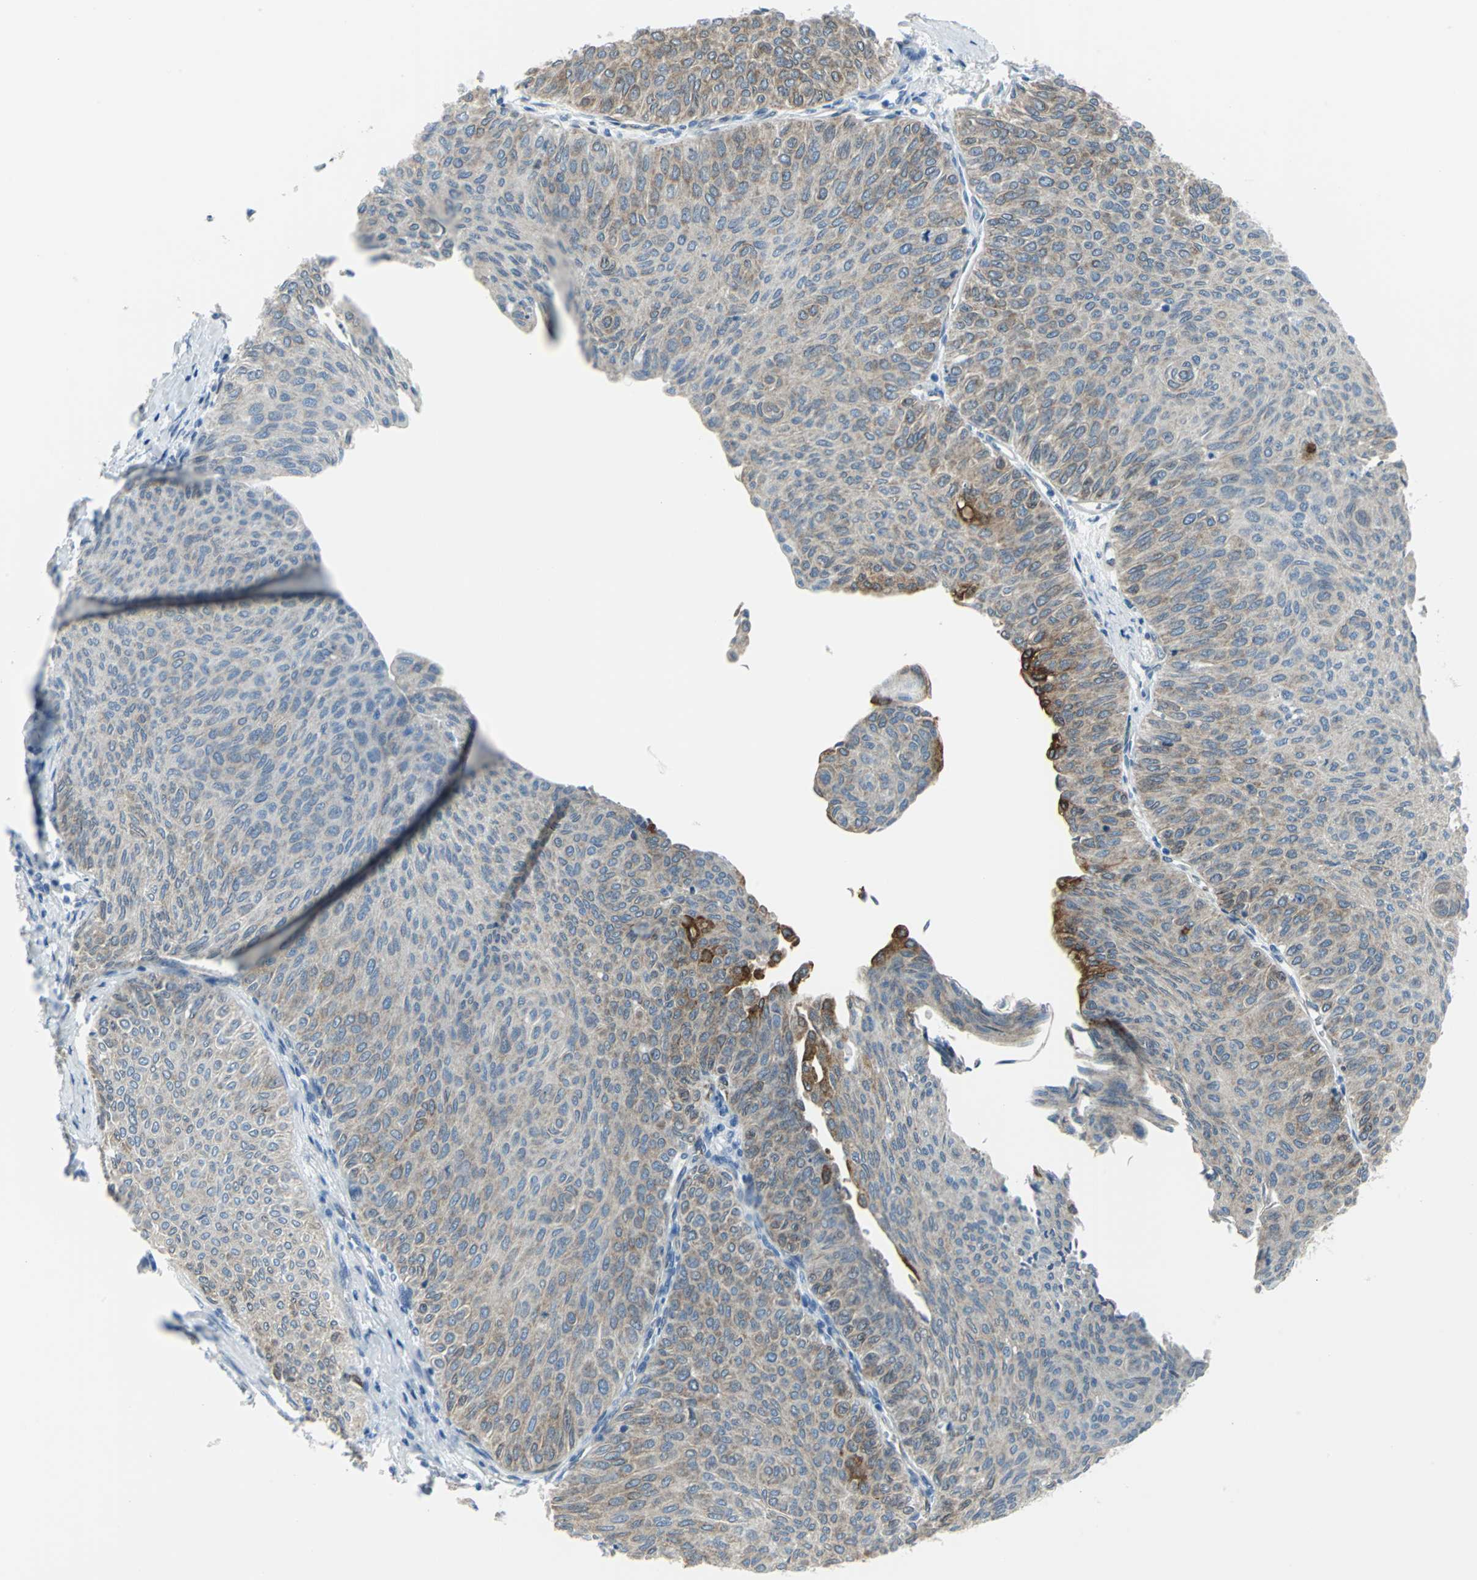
{"staining": {"intensity": "moderate", "quantity": "25%-75%", "location": "cytoplasmic/membranous"}, "tissue": "urothelial cancer", "cell_type": "Tumor cells", "image_type": "cancer", "snomed": [{"axis": "morphology", "description": "Urothelial carcinoma, Low grade"}, {"axis": "topography", "description": "Urinary bladder"}], "caption": "Human urothelial carcinoma (low-grade) stained with a brown dye shows moderate cytoplasmic/membranous positive staining in approximately 25%-75% of tumor cells.", "gene": "CYB5A", "patient": {"sex": "male", "age": 78}}